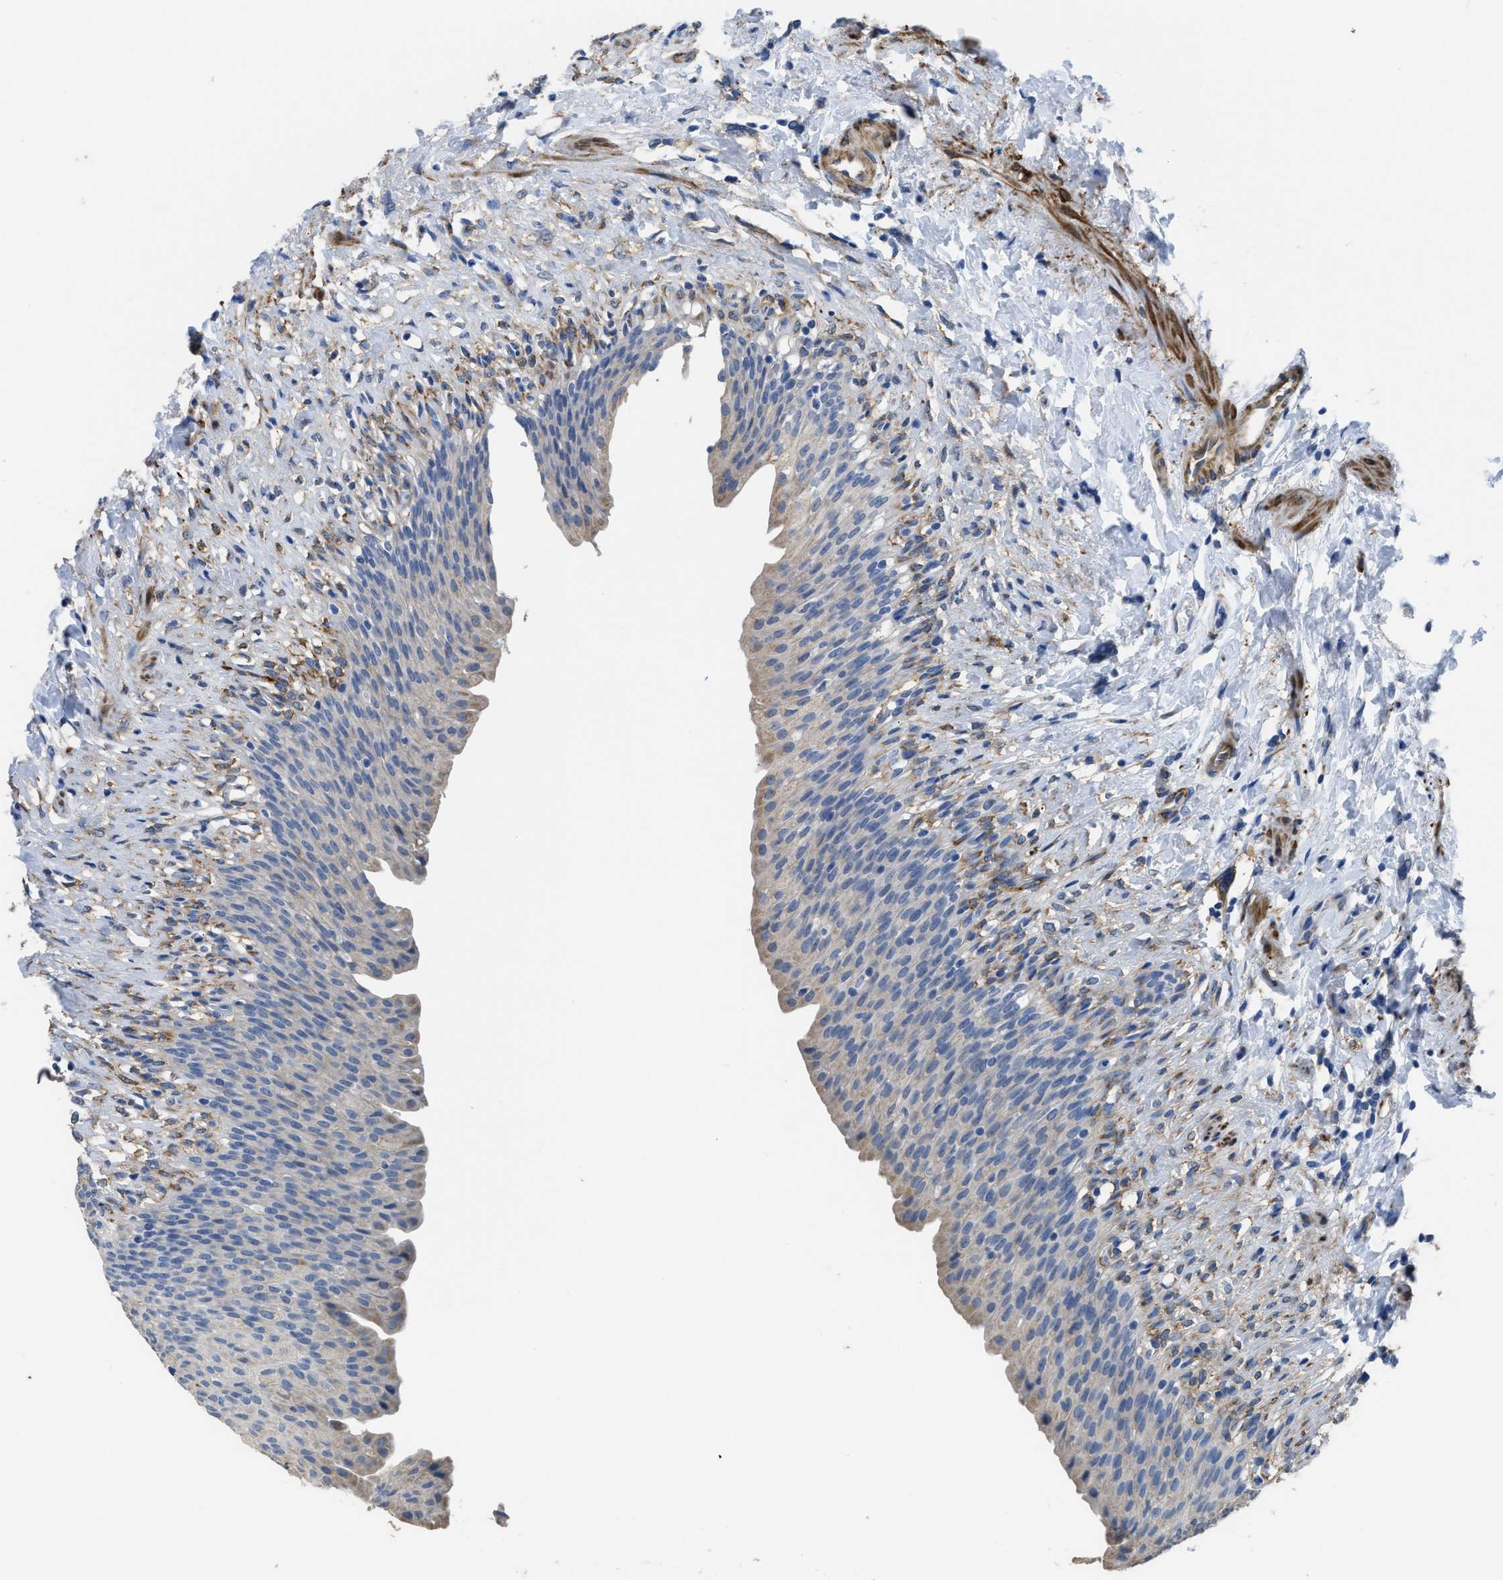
{"staining": {"intensity": "weak", "quantity": "25%-75%", "location": "cytoplasmic/membranous"}, "tissue": "urinary bladder", "cell_type": "Urothelial cells", "image_type": "normal", "snomed": [{"axis": "morphology", "description": "Normal tissue, NOS"}, {"axis": "topography", "description": "Urinary bladder"}], "caption": "Protein analysis of normal urinary bladder reveals weak cytoplasmic/membranous positivity in approximately 25%-75% of urothelial cells.", "gene": "ZSWIM5", "patient": {"sex": "female", "age": 79}}